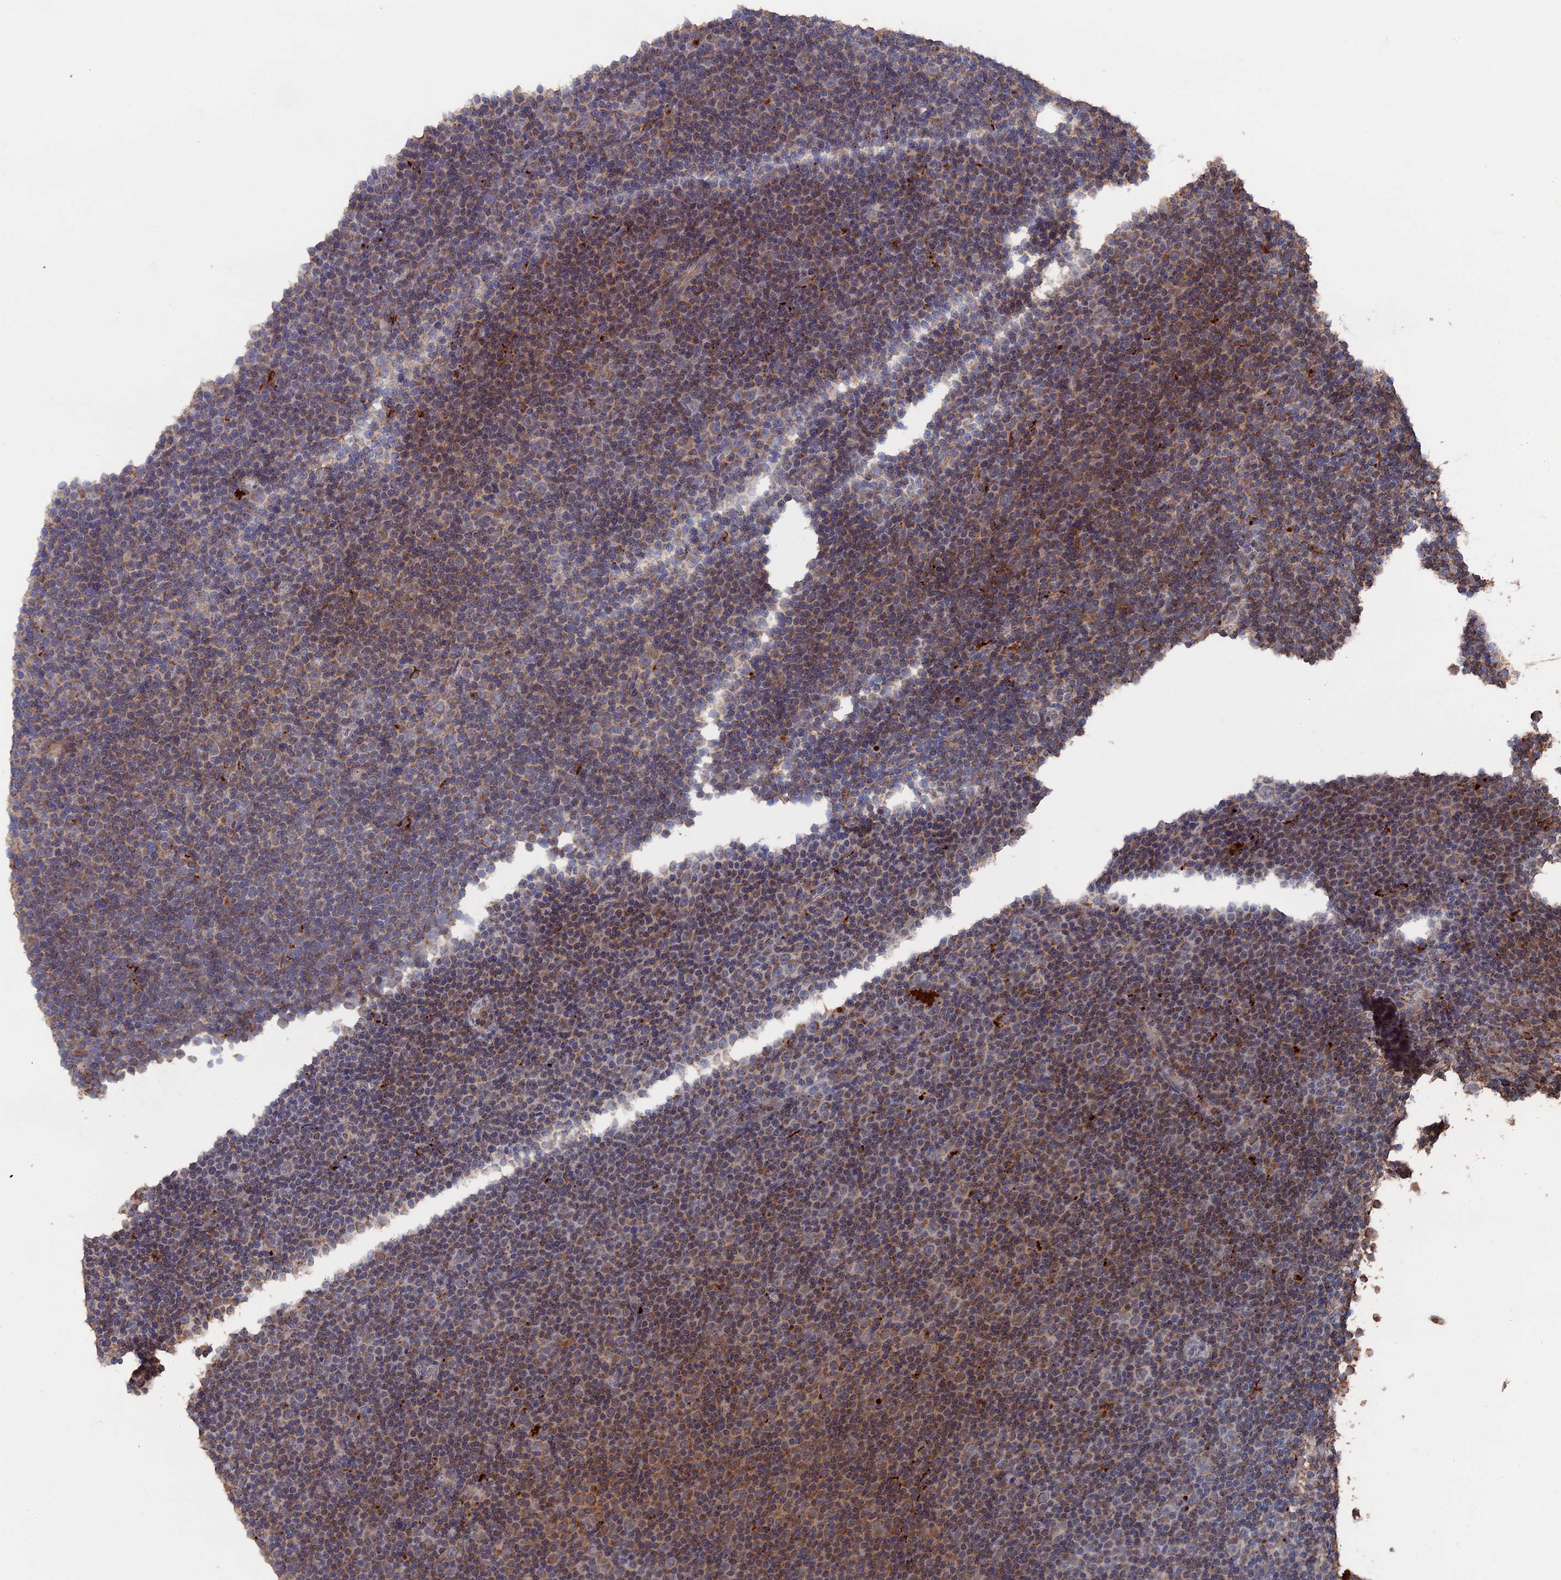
{"staining": {"intensity": "moderate", "quantity": ">75%", "location": "cytoplasmic/membranous"}, "tissue": "lymphoma", "cell_type": "Tumor cells", "image_type": "cancer", "snomed": [{"axis": "morphology", "description": "Malignant lymphoma, non-Hodgkin's type, Low grade"}, {"axis": "topography", "description": "Lymph node"}], "caption": "Immunohistochemistry (DAB) staining of human lymphoma exhibits moderate cytoplasmic/membranous protein expression in about >75% of tumor cells. Immunohistochemistry (ihc) stains the protein of interest in brown and the nuclei are stained blue.", "gene": "SMG9", "patient": {"sex": "female", "age": 67}}